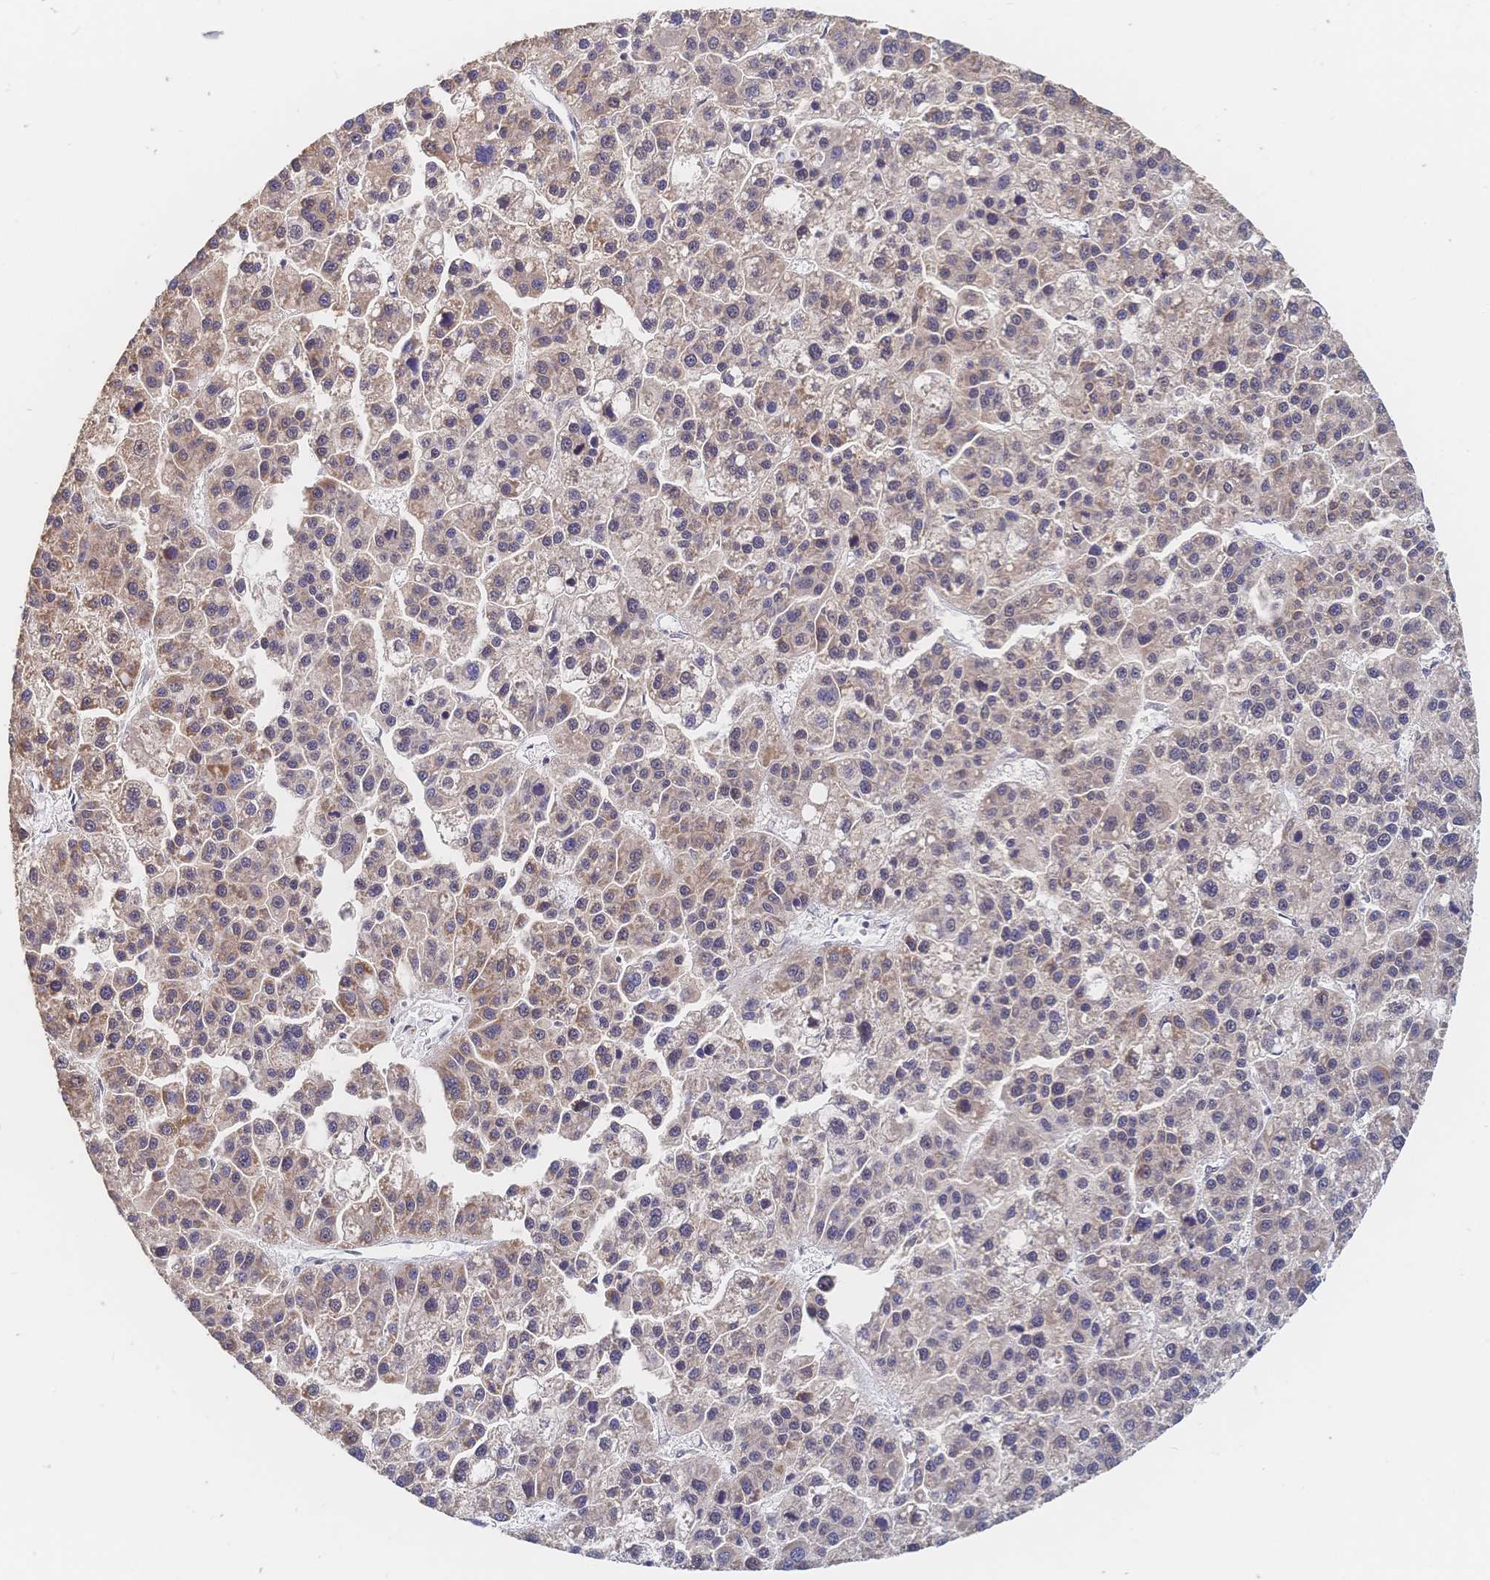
{"staining": {"intensity": "weak", "quantity": "25%-75%", "location": "cytoplasmic/membranous,nuclear"}, "tissue": "liver cancer", "cell_type": "Tumor cells", "image_type": "cancer", "snomed": [{"axis": "morphology", "description": "Carcinoma, Hepatocellular, NOS"}, {"axis": "topography", "description": "Liver"}], "caption": "Liver cancer (hepatocellular carcinoma) stained for a protein displays weak cytoplasmic/membranous and nuclear positivity in tumor cells.", "gene": "LRP5", "patient": {"sex": "female", "age": 58}}